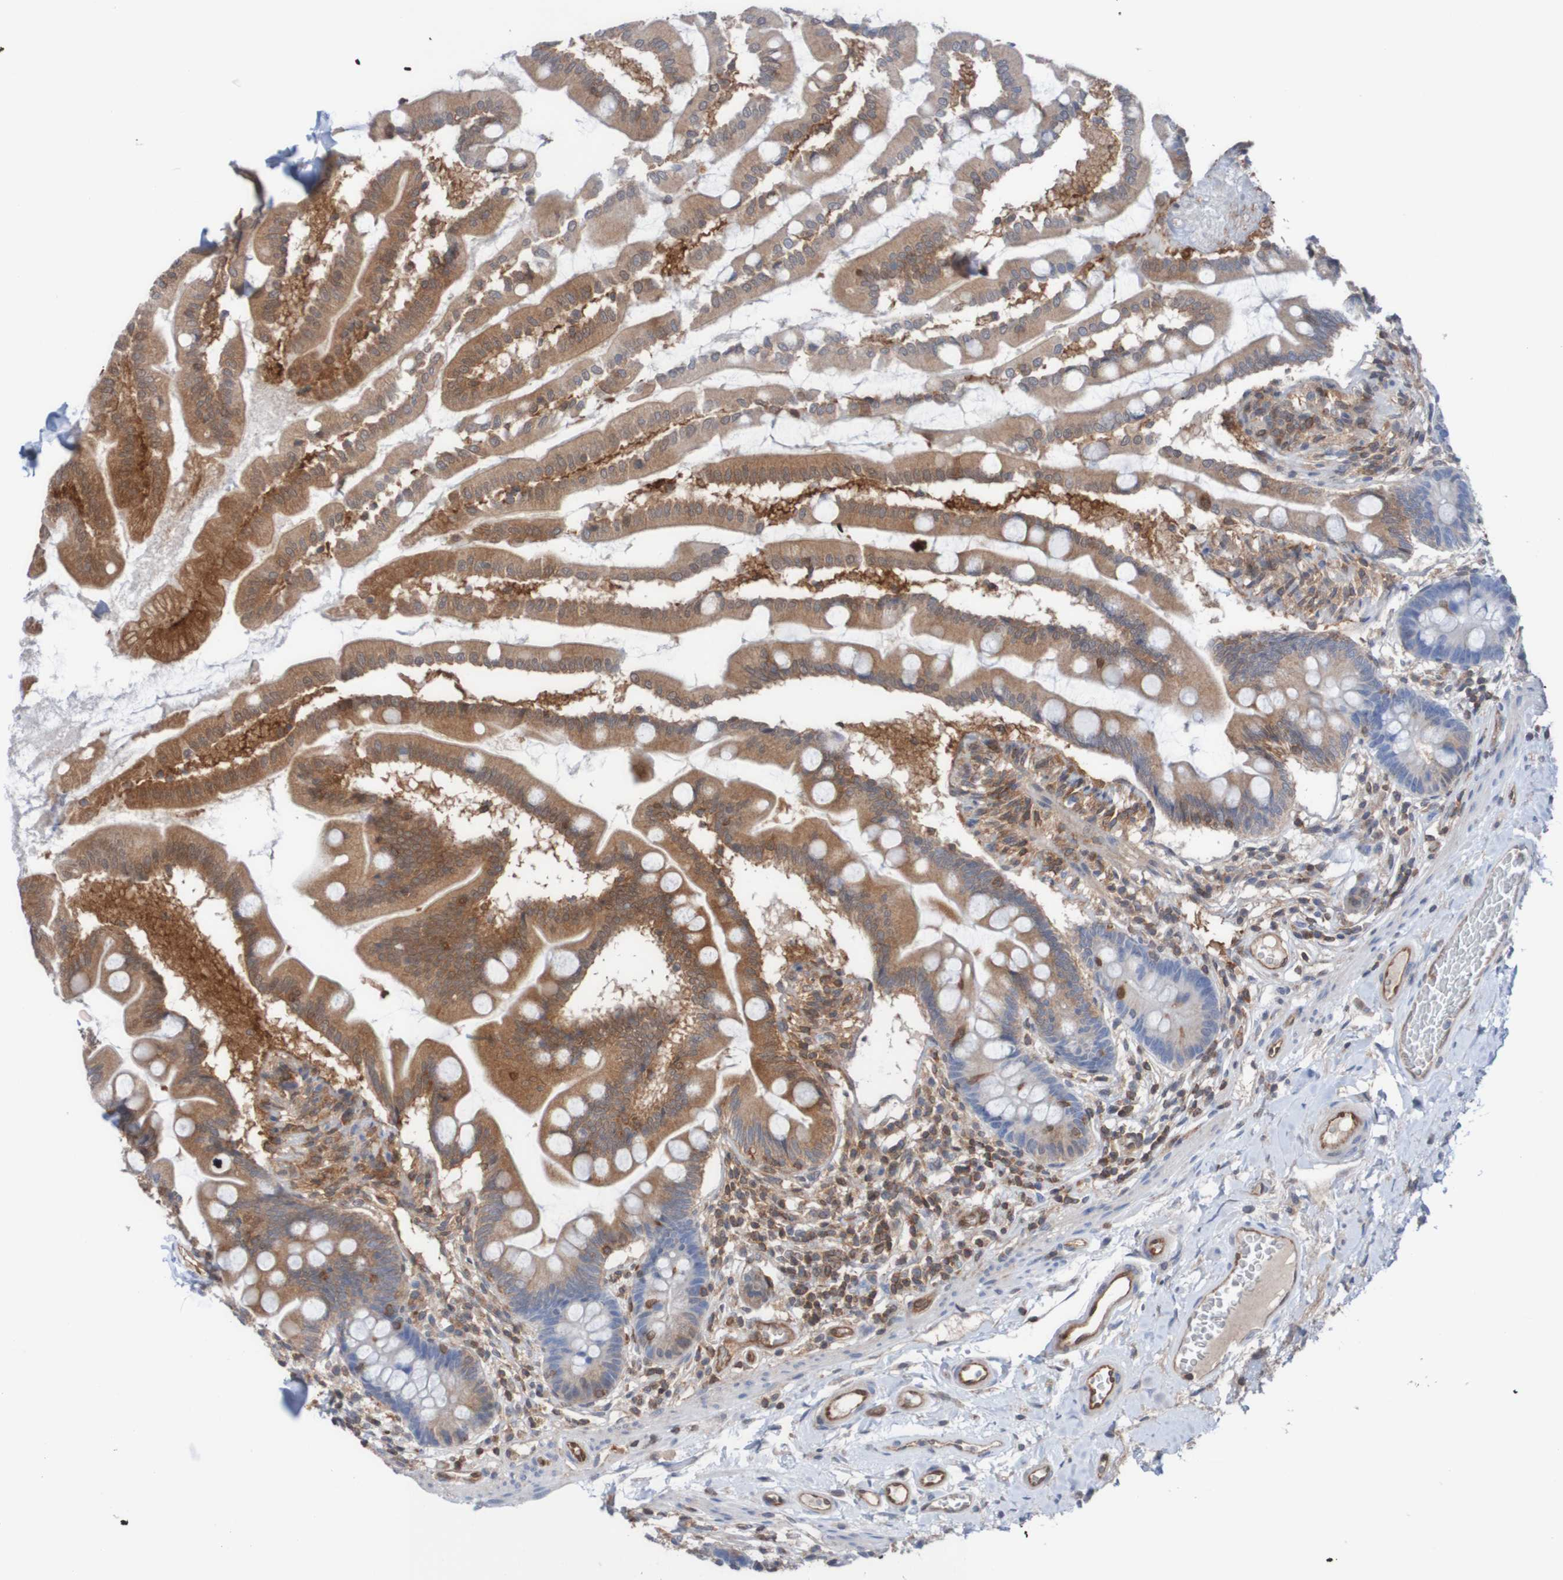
{"staining": {"intensity": "moderate", "quantity": ">75%", "location": "cytoplasmic/membranous"}, "tissue": "small intestine", "cell_type": "Glandular cells", "image_type": "normal", "snomed": [{"axis": "morphology", "description": "Normal tissue, NOS"}, {"axis": "topography", "description": "Small intestine"}], "caption": "A photomicrograph showing moderate cytoplasmic/membranous staining in approximately >75% of glandular cells in normal small intestine, as visualized by brown immunohistochemical staining.", "gene": "RIGI", "patient": {"sex": "female", "age": 56}}